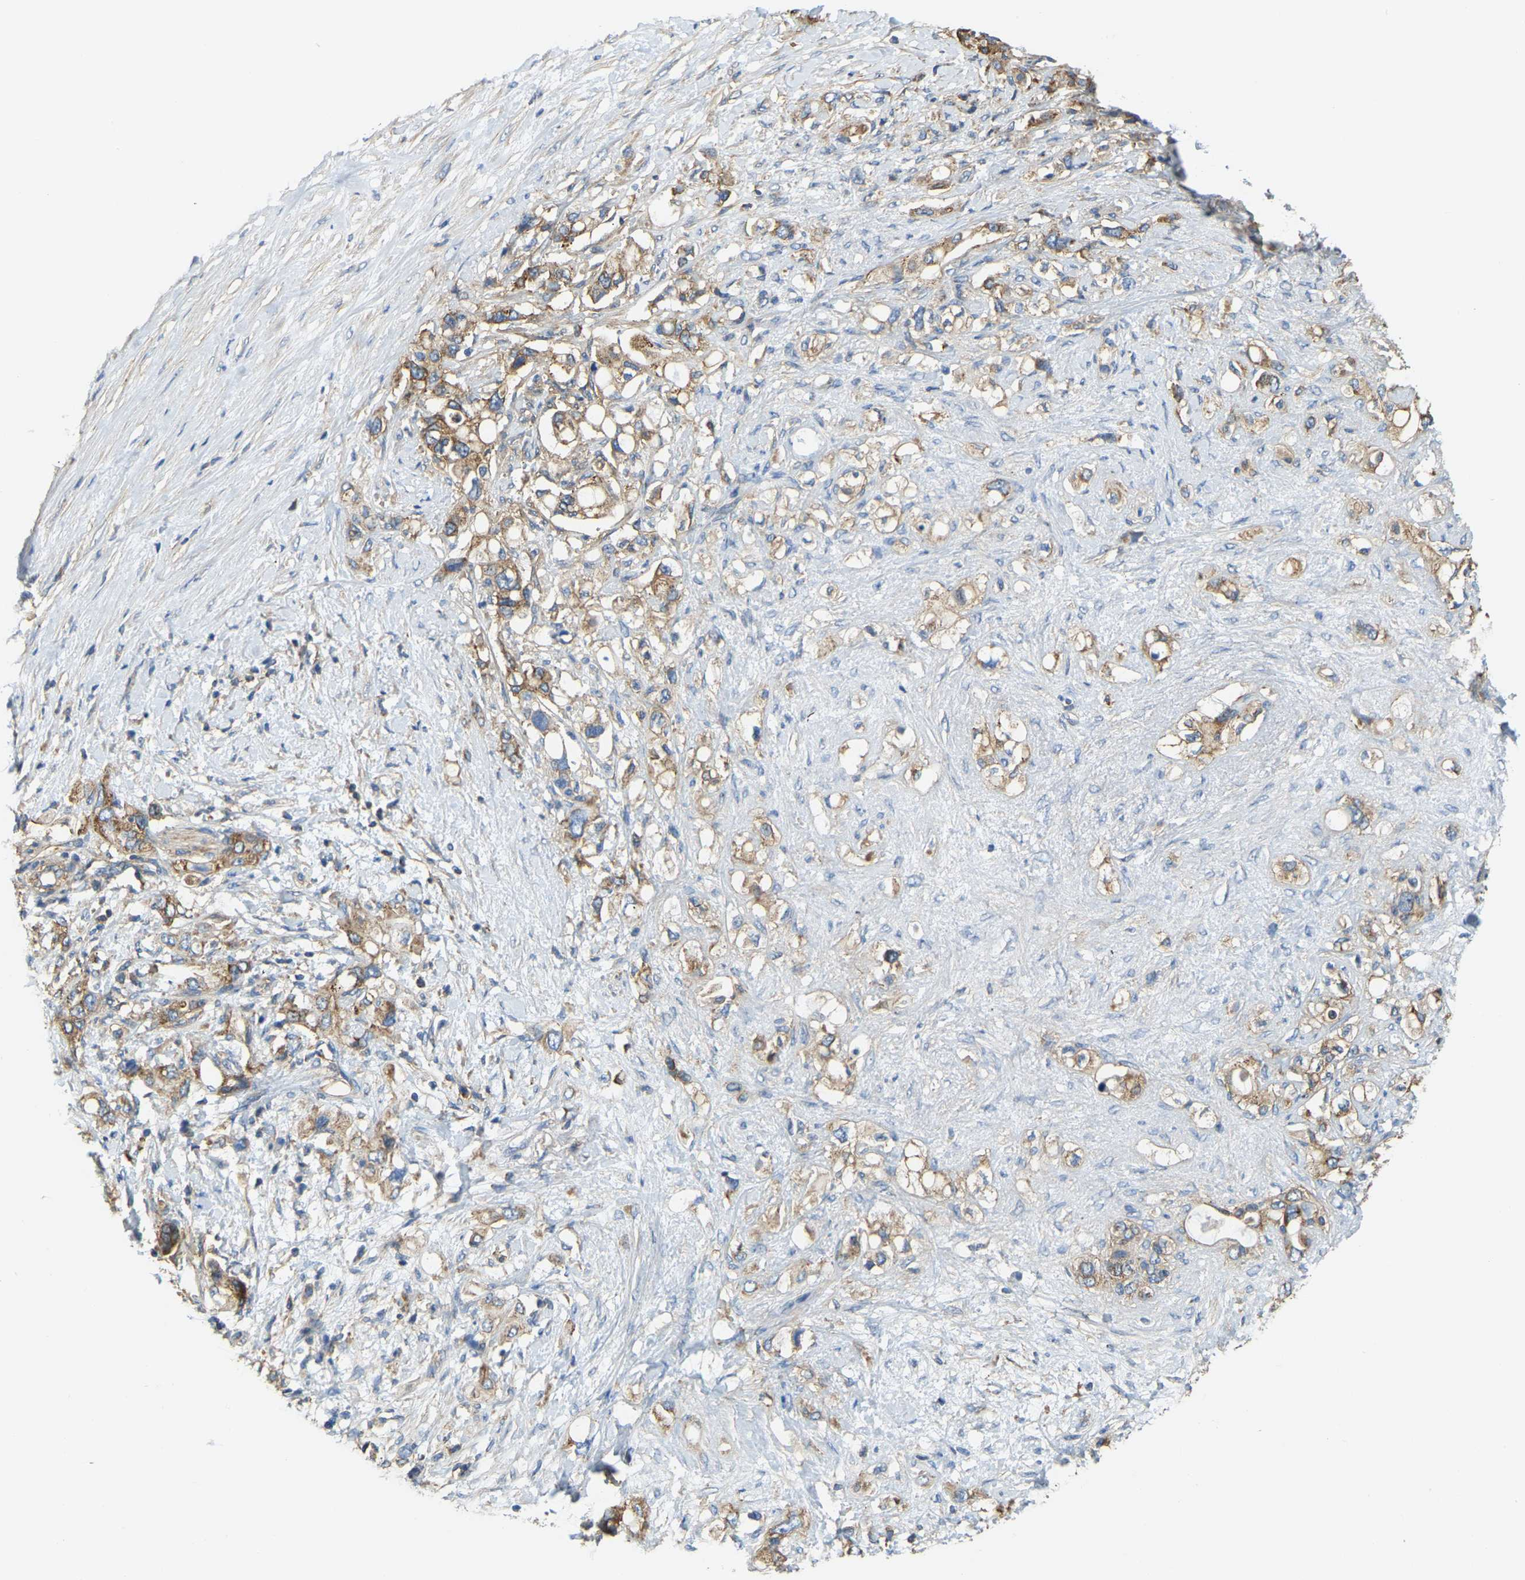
{"staining": {"intensity": "moderate", "quantity": ">75%", "location": "cytoplasmic/membranous"}, "tissue": "pancreatic cancer", "cell_type": "Tumor cells", "image_type": "cancer", "snomed": [{"axis": "morphology", "description": "Adenocarcinoma, NOS"}, {"axis": "topography", "description": "Pancreas"}], "caption": "The histopathology image demonstrates staining of pancreatic cancer, revealing moderate cytoplasmic/membranous protein staining (brown color) within tumor cells.", "gene": "AHNAK", "patient": {"sex": "female", "age": 56}}